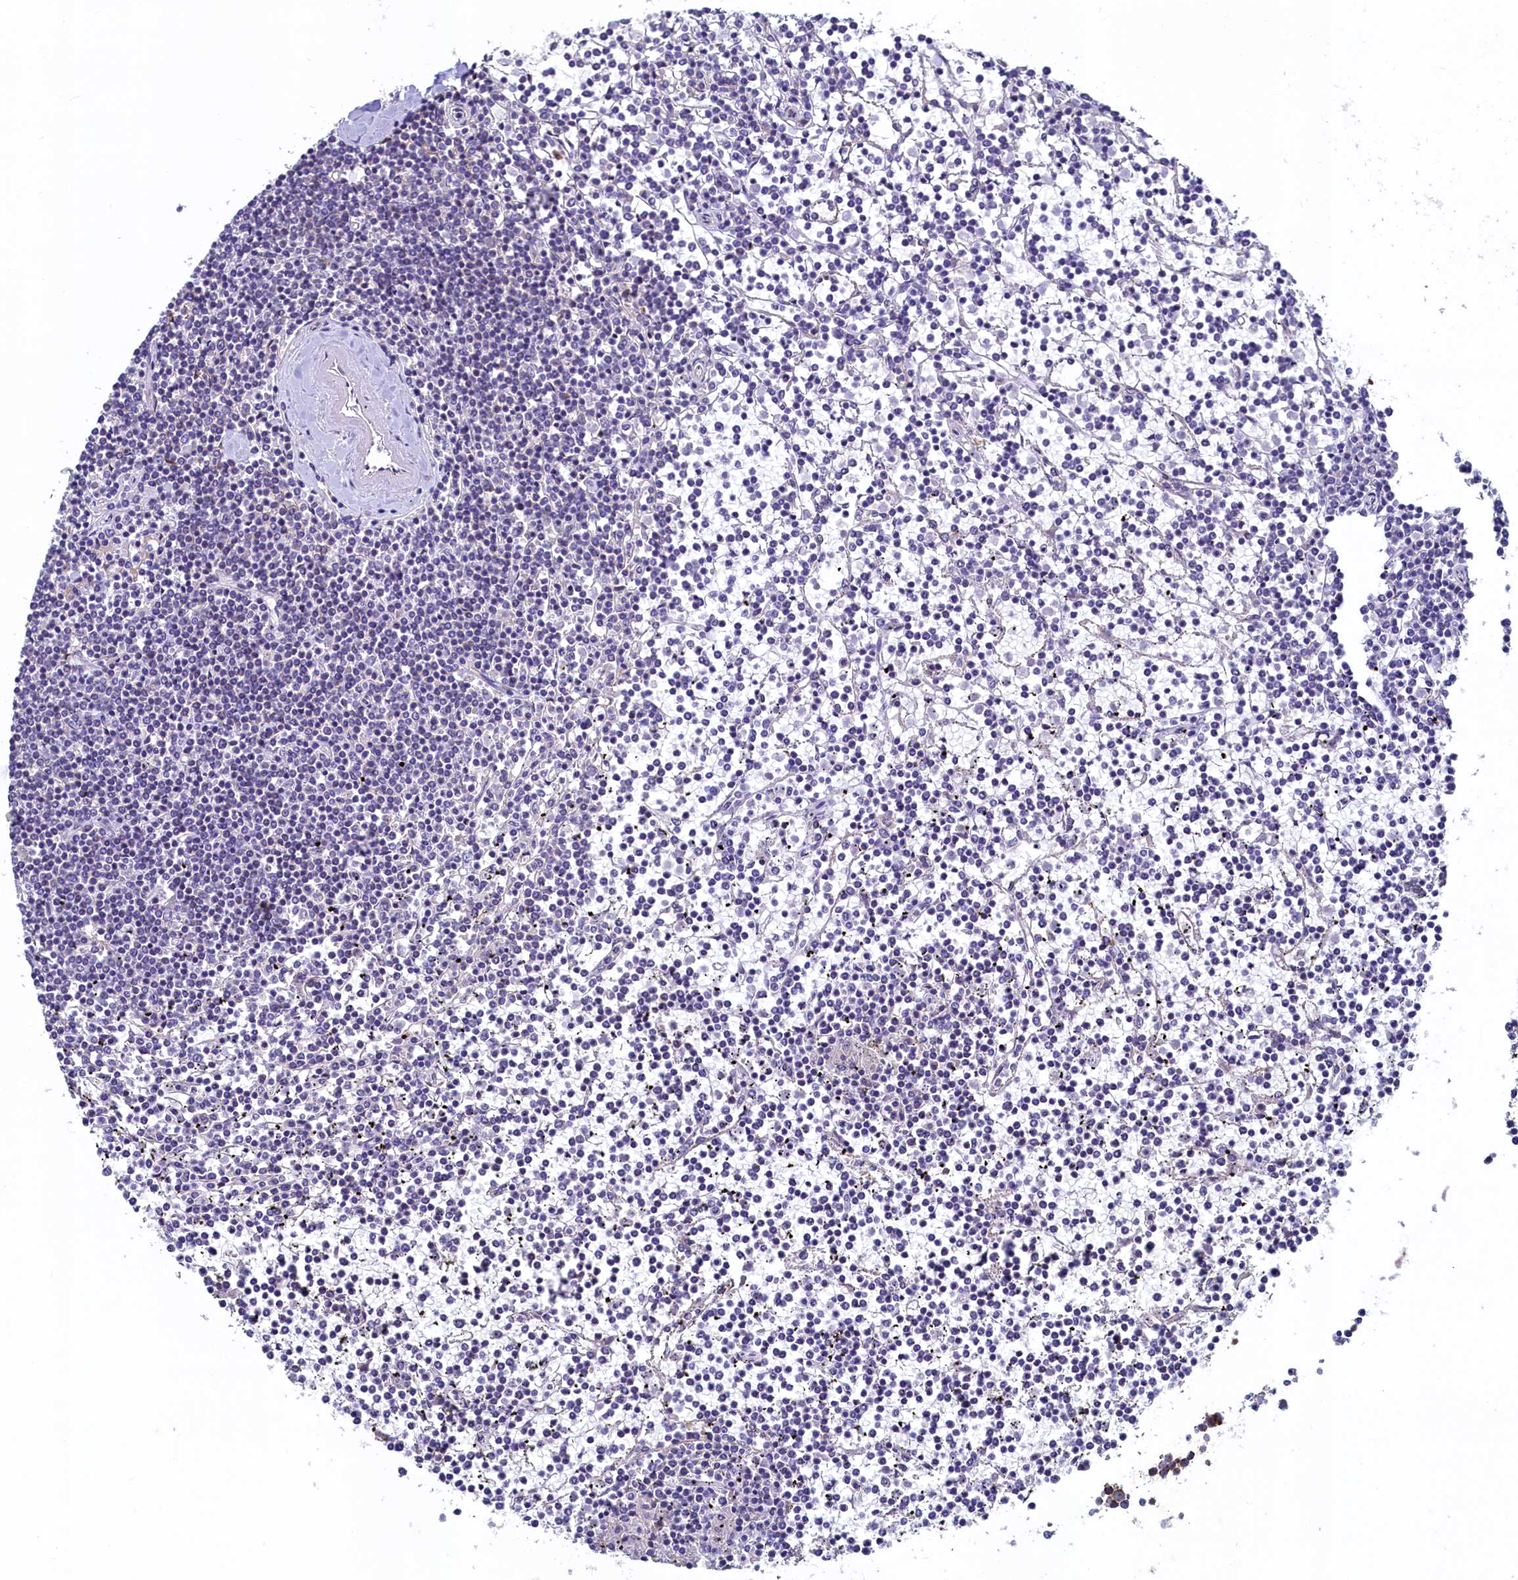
{"staining": {"intensity": "negative", "quantity": "none", "location": "none"}, "tissue": "lymphoma", "cell_type": "Tumor cells", "image_type": "cancer", "snomed": [{"axis": "morphology", "description": "Malignant lymphoma, non-Hodgkin's type, Low grade"}, {"axis": "topography", "description": "Spleen"}], "caption": "High power microscopy histopathology image of an immunohistochemistry (IHC) histopathology image of lymphoma, revealing no significant expression in tumor cells.", "gene": "SPATA2L", "patient": {"sex": "female", "age": 19}}